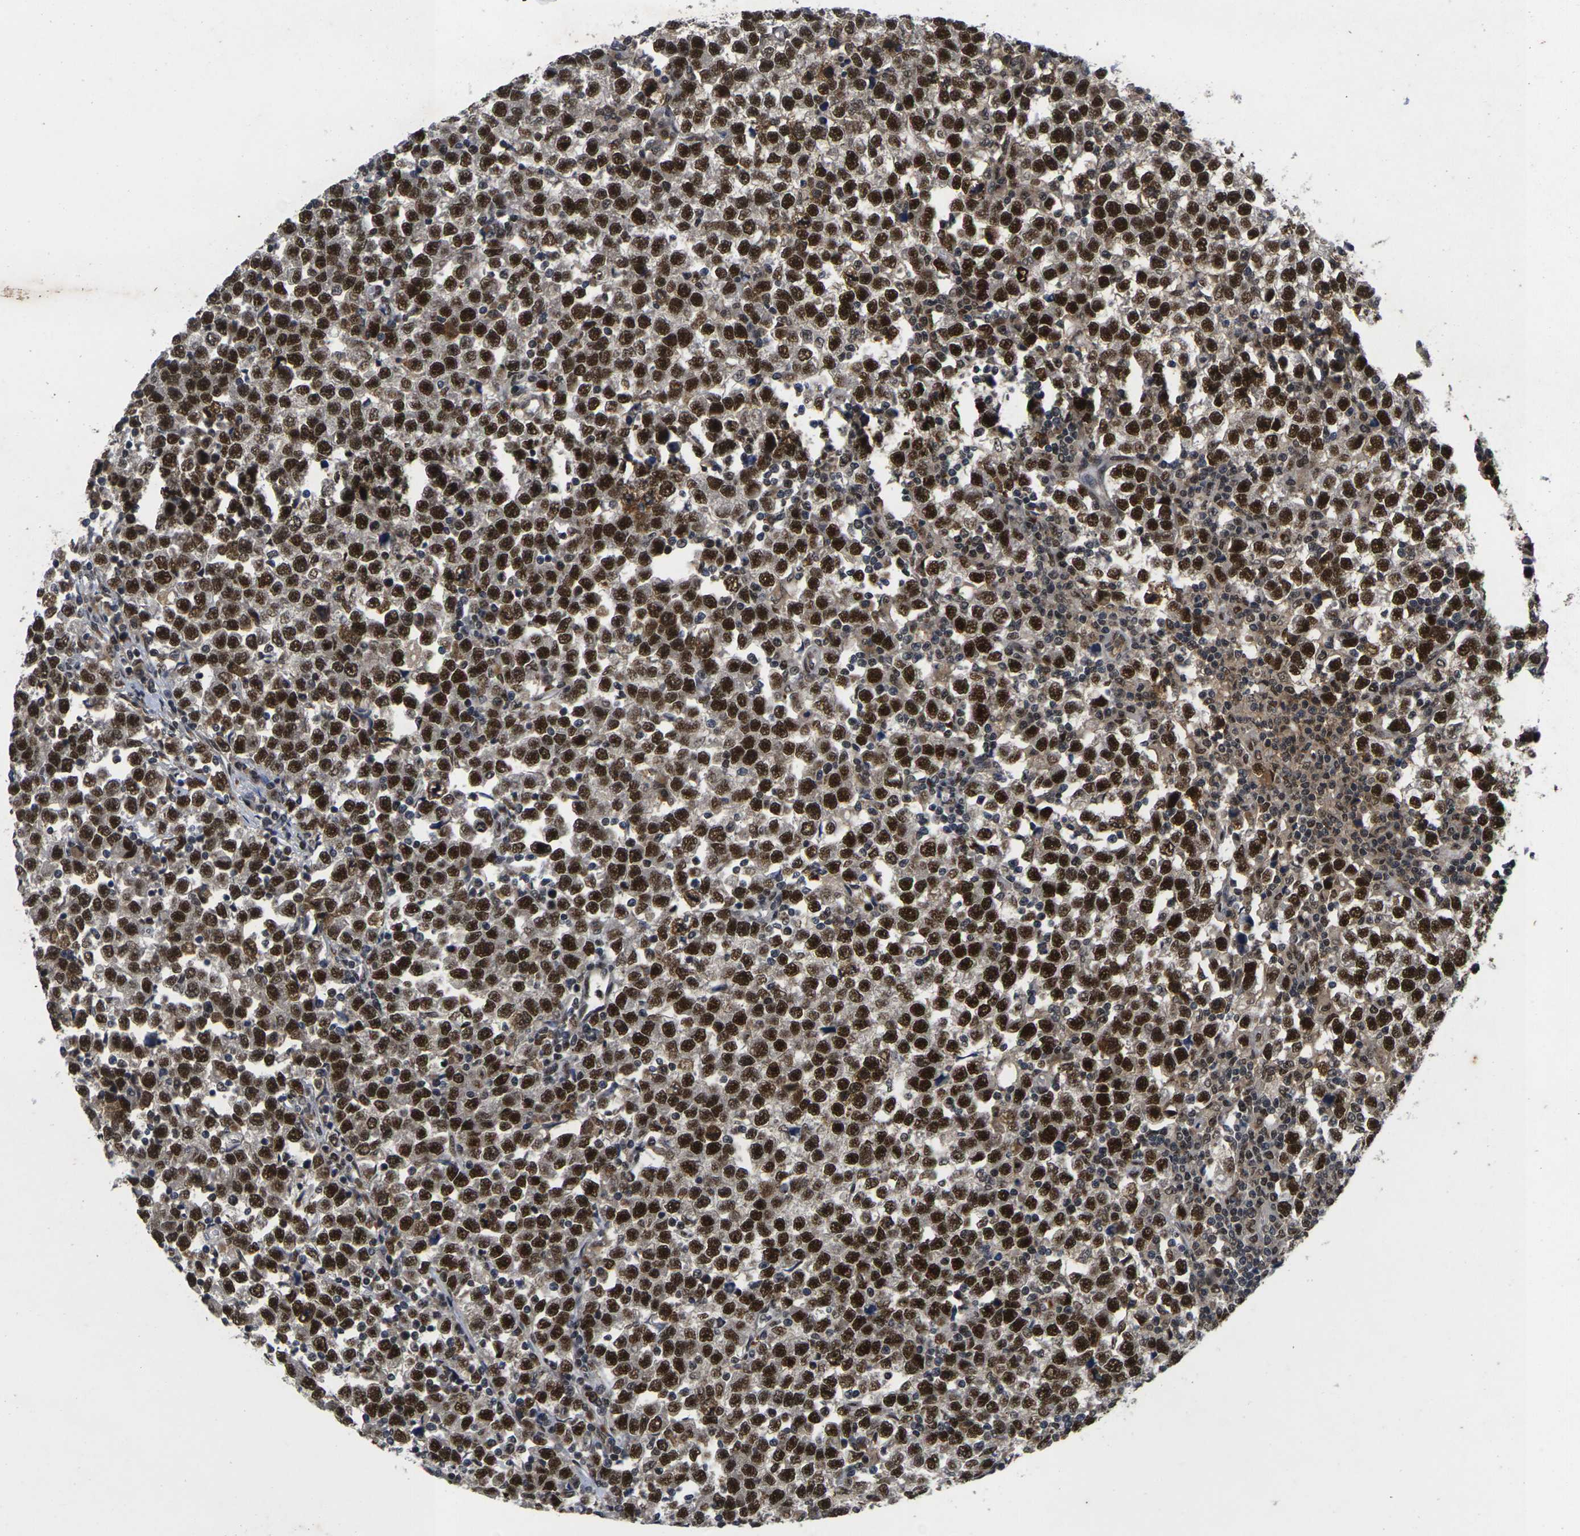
{"staining": {"intensity": "strong", "quantity": ">75%", "location": "nuclear"}, "tissue": "testis cancer", "cell_type": "Tumor cells", "image_type": "cancer", "snomed": [{"axis": "morphology", "description": "Seminoma, NOS"}, {"axis": "topography", "description": "Testis"}], "caption": "Testis seminoma stained for a protein exhibits strong nuclear positivity in tumor cells.", "gene": "GTF2E1", "patient": {"sex": "male", "age": 43}}